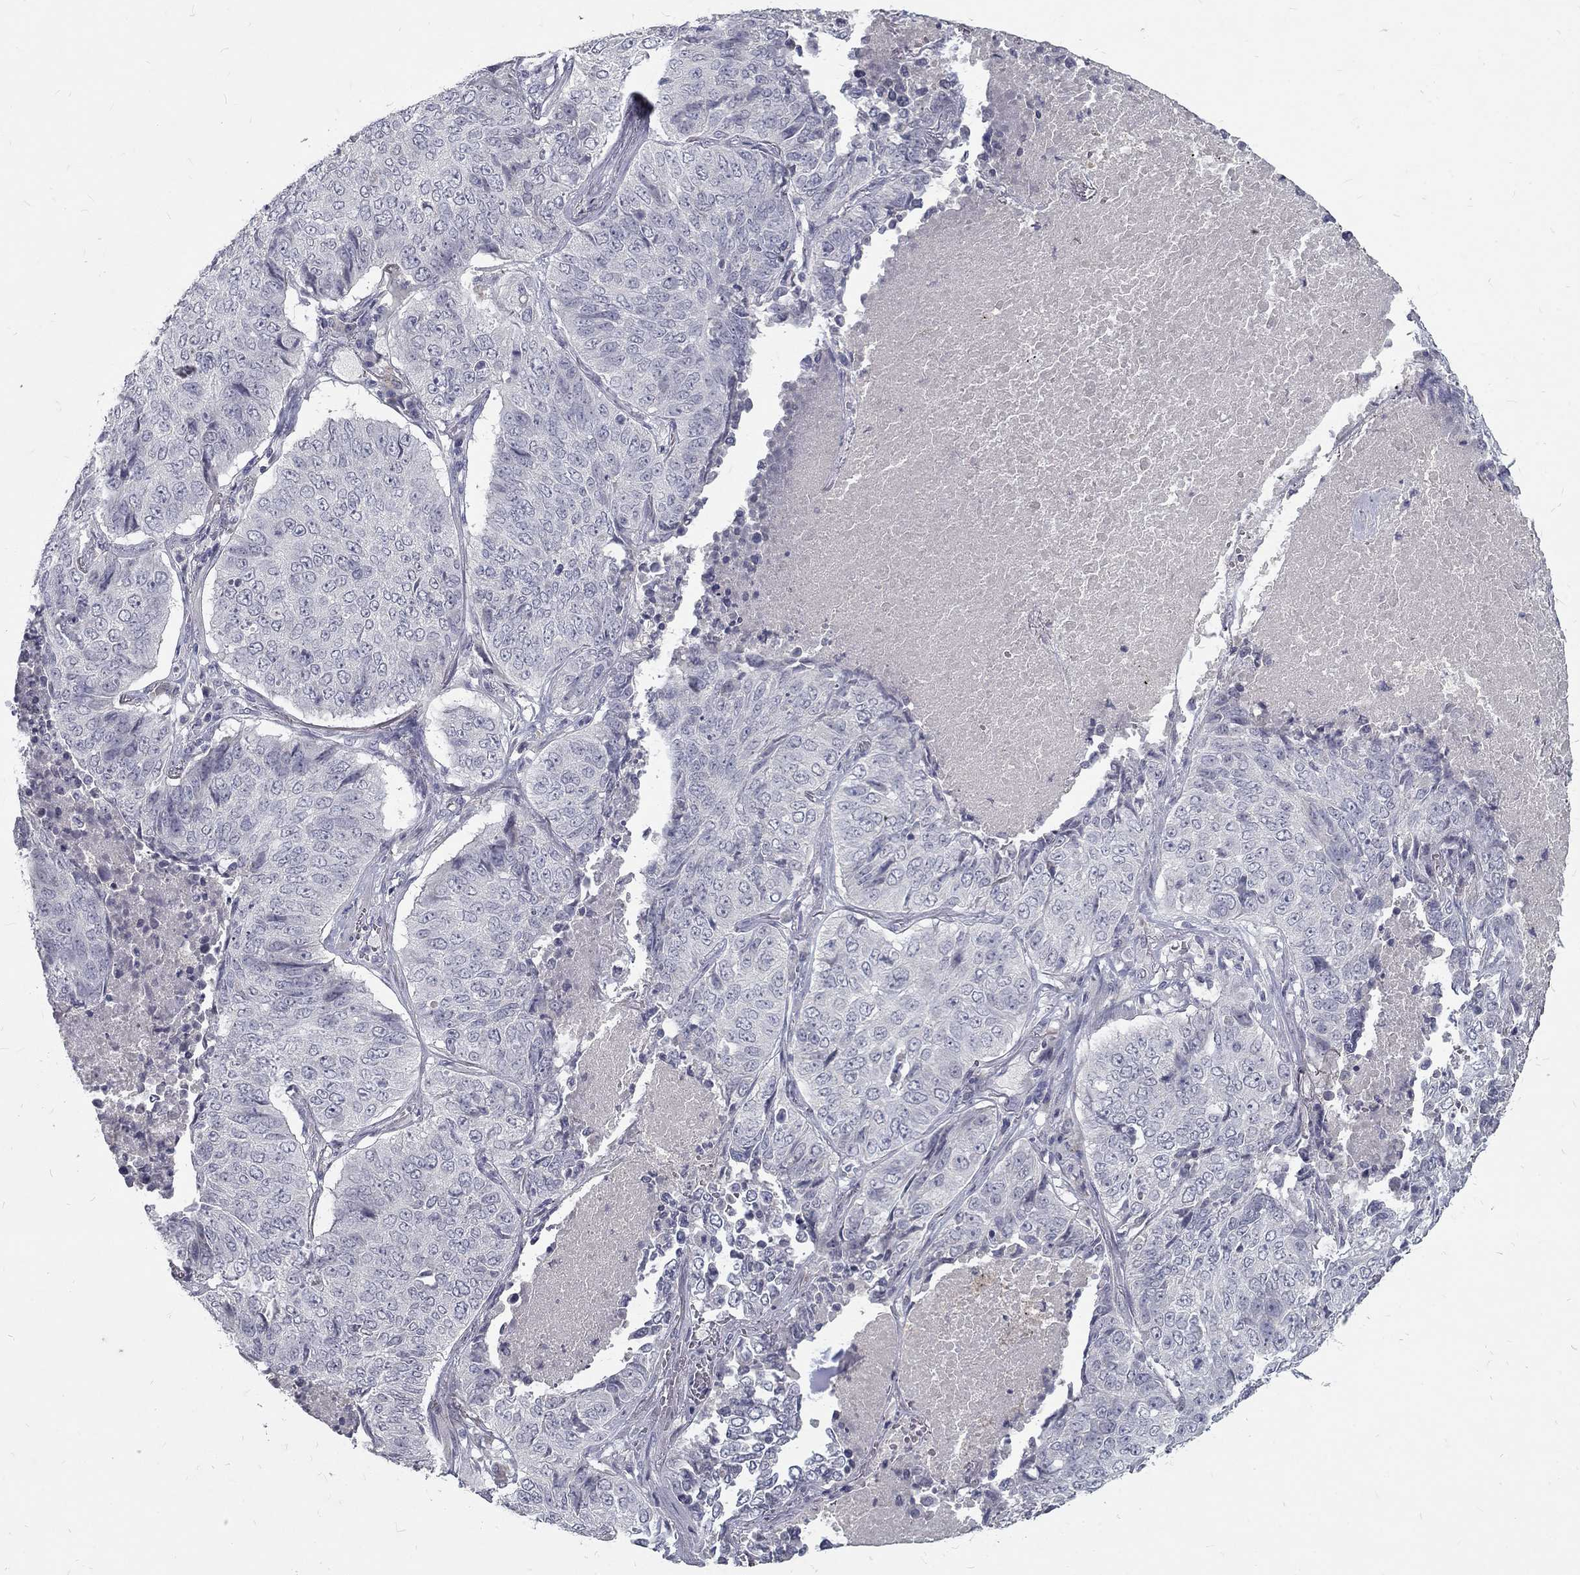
{"staining": {"intensity": "negative", "quantity": "none", "location": "none"}, "tissue": "lung cancer", "cell_type": "Tumor cells", "image_type": "cancer", "snomed": [{"axis": "morphology", "description": "Normal tissue, NOS"}, {"axis": "morphology", "description": "Squamous cell carcinoma, NOS"}, {"axis": "topography", "description": "Bronchus"}, {"axis": "topography", "description": "Lung"}], "caption": "Human lung squamous cell carcinoma stained for a protein using IHC shows no positivity in tumor cells.", "gene": "NOS1", "patient": {"sex": "male", "age": 64}}